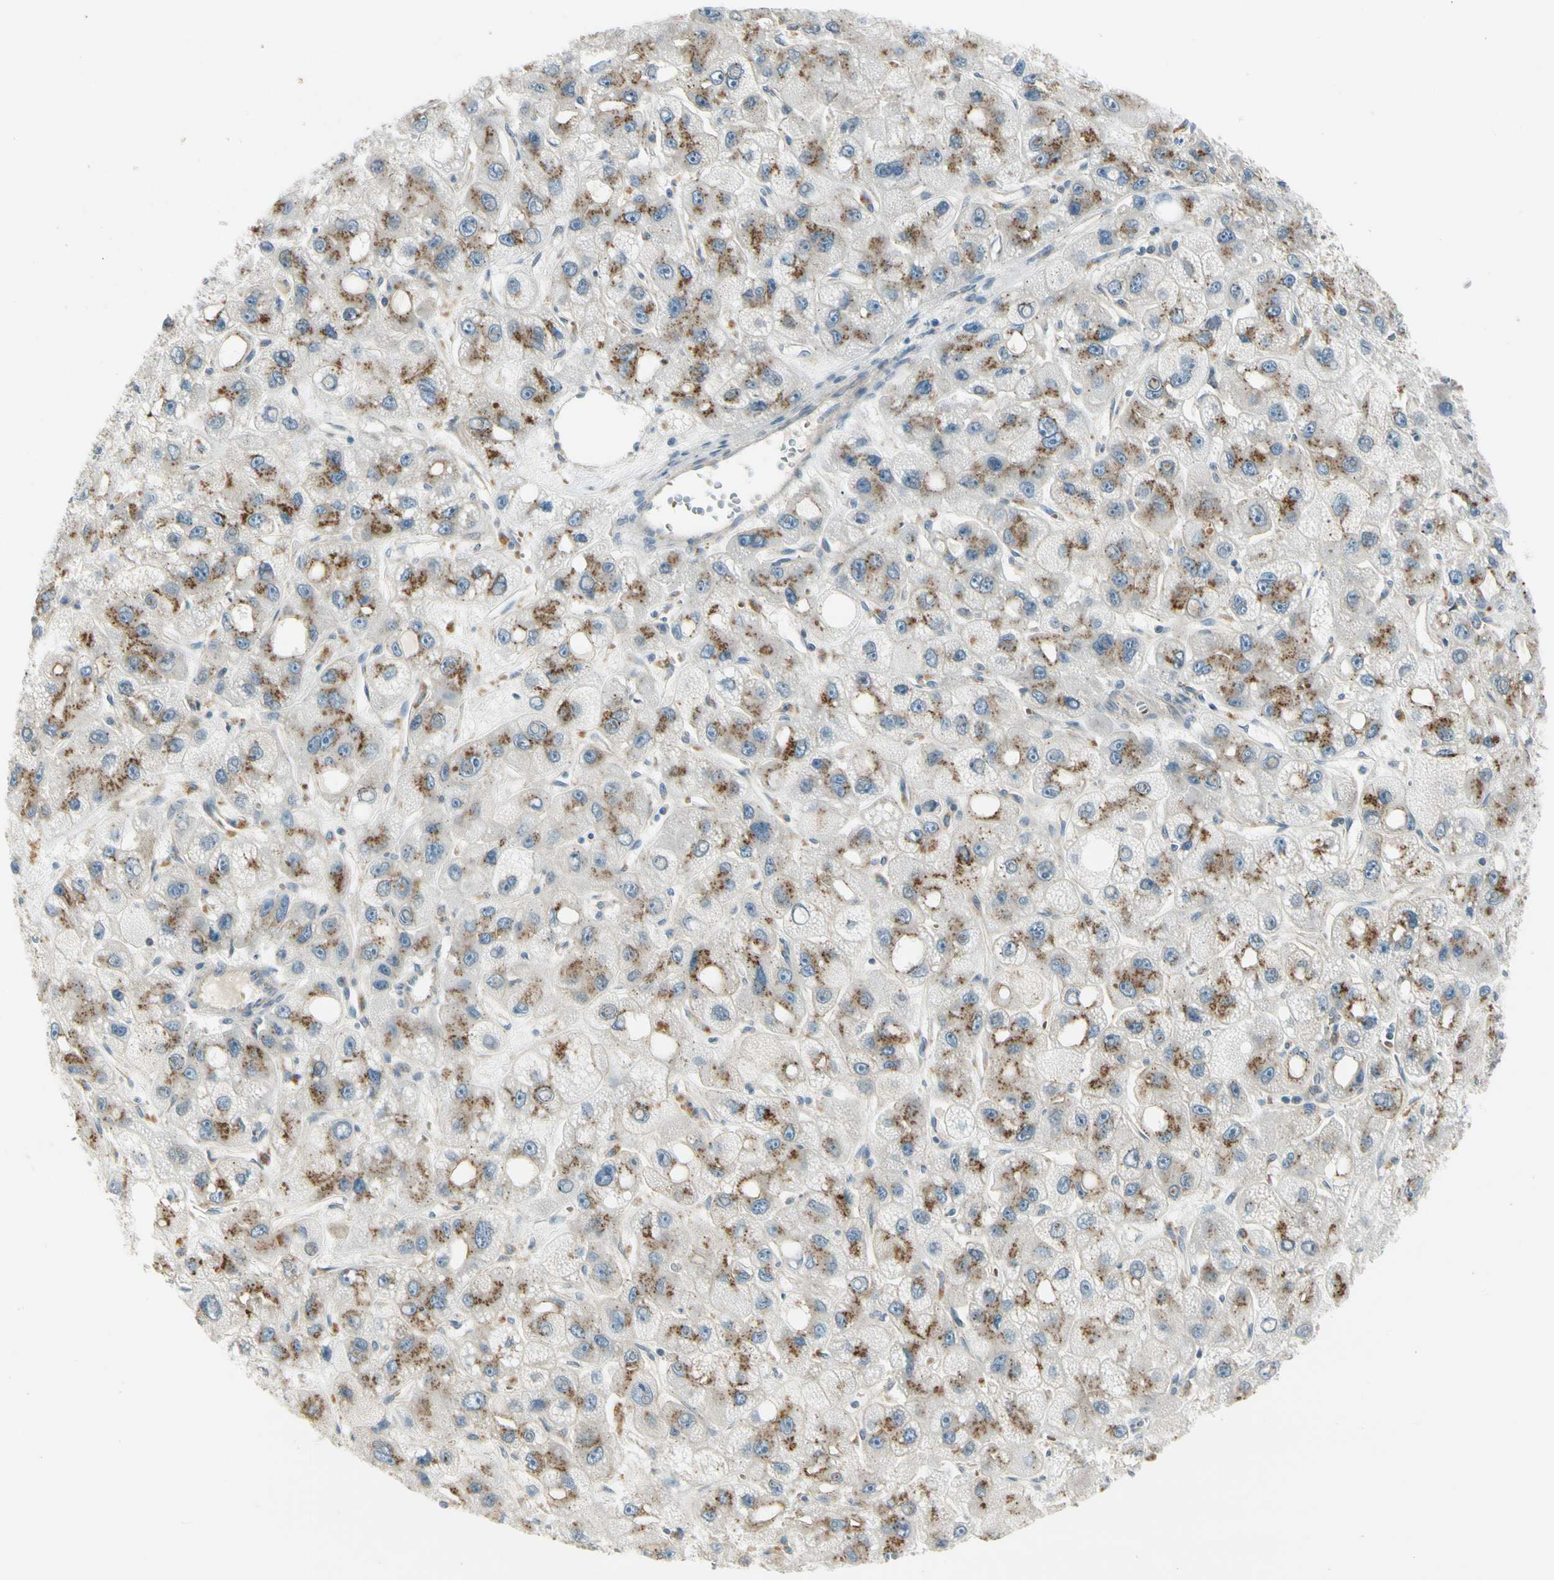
{"staining": {"intensity": "moderate", "quantity": "25%-75%", "location": "cytoplasmic/membranous"}, "tissue": "liver cancer", "cell_type": "Tumor cells", "image_type": "cancer", "snomed": [{"axis": "morphology", "description": "Carcinoma, Hepatocellular, NOS"}, {"axis": "topography", "description": "Liver"}], "caption": "Liver cancer was stained to show a protein in brown. There is medium levels of moderate cytoplasmic/membranous positivity in approximately 25%-75% of tumor cells.", "gene": "MANSC1", "patient": {"sex": "male", "age": 55}}